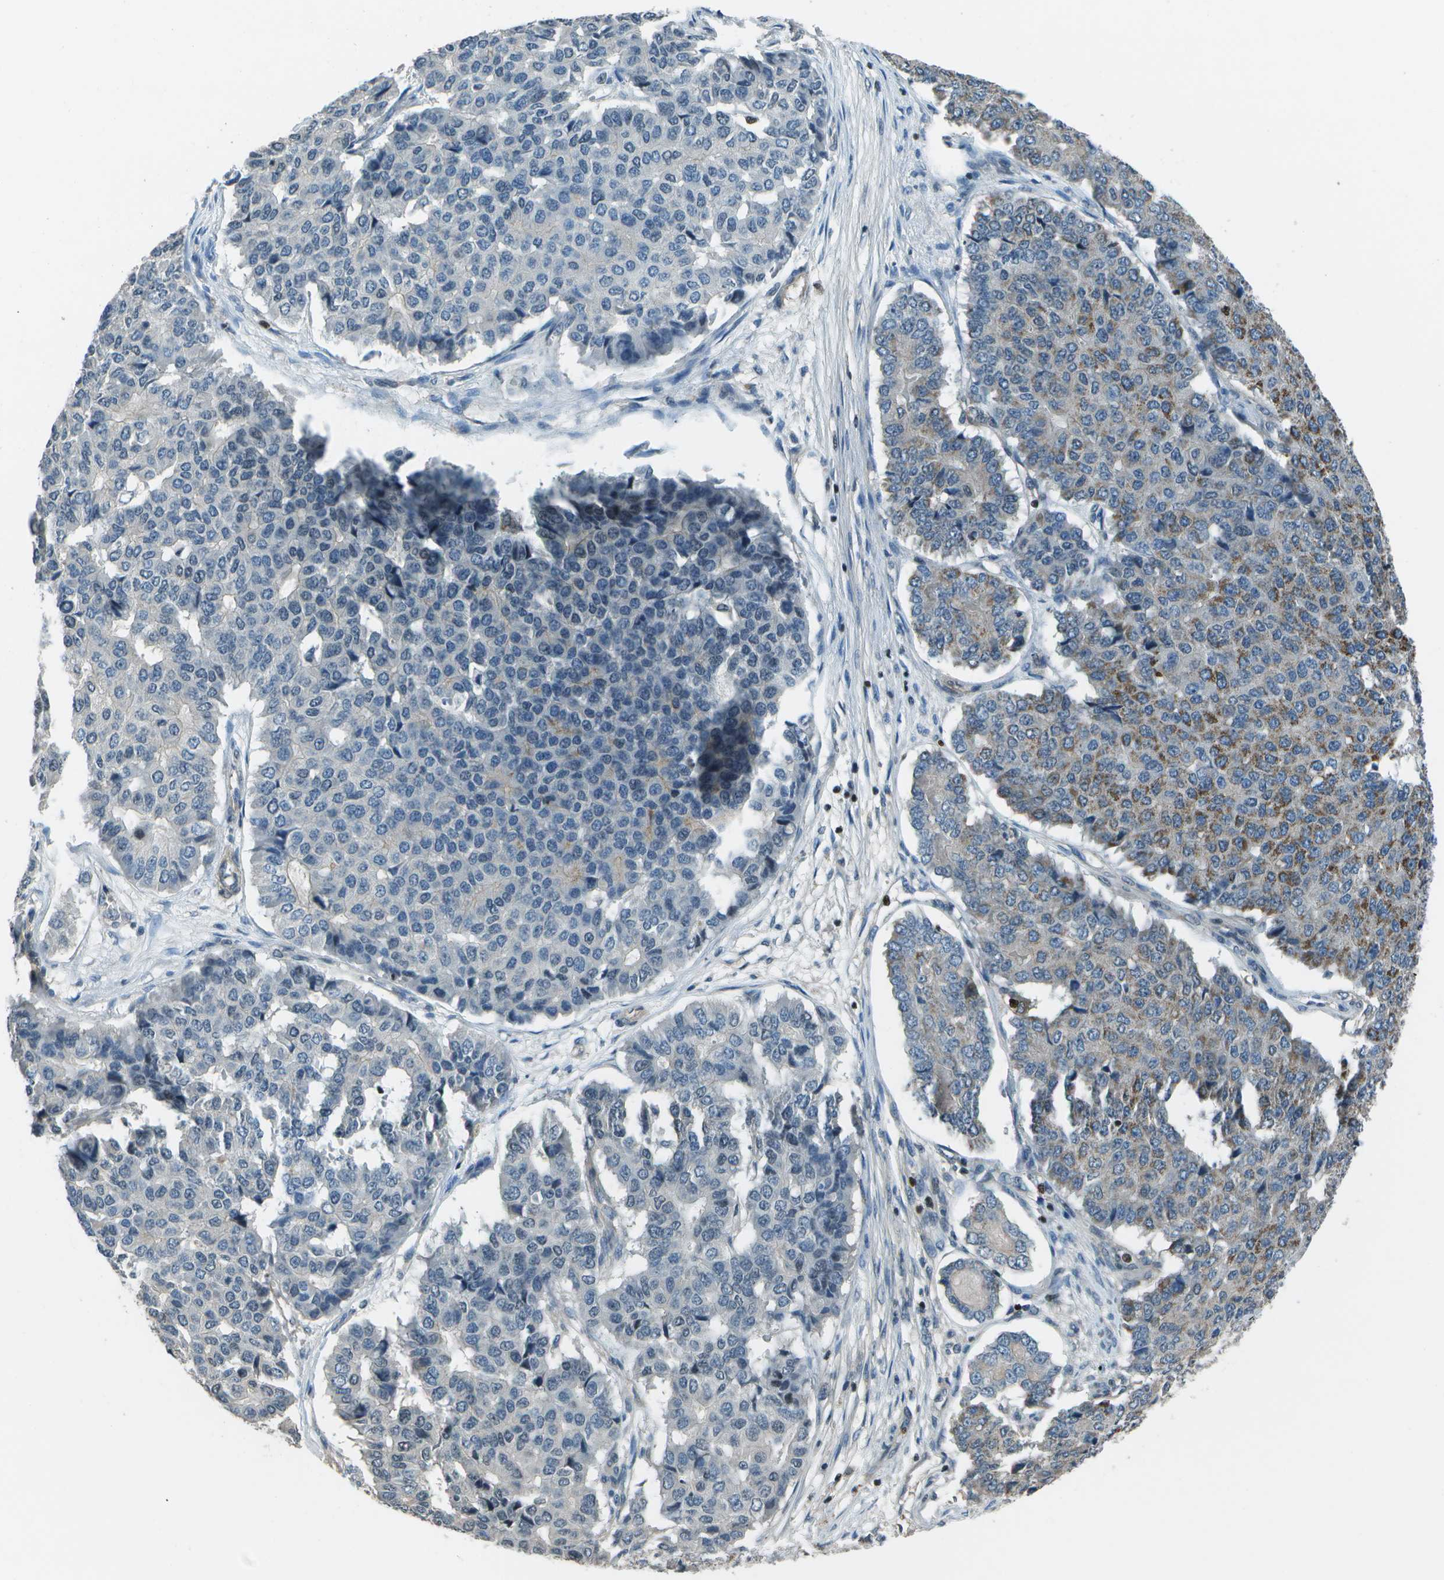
{"staining": {"intensity": "moderate", "quantity": "<25%", "location": "cytoplasmic/membranous"}, "tissue": "pancreatic cancer", "cell_type": "Tumor cells", "image_type": "cancer", "snomed": [{"axis": "morphology", "description": "Adenocarcinoma, NOS"}, {"axis": "topography", "description": "Pancreas"}], "caption": "Protein expression by immunohistochemistry (IHC) exhibits moderate cytoplasmic/membranous positivity in about <25% of tumor cells in pancreatic cancer (adenocarcinoma).", "gene": "PDLIM1", "patient": {"sex": "male", "age": 50}}